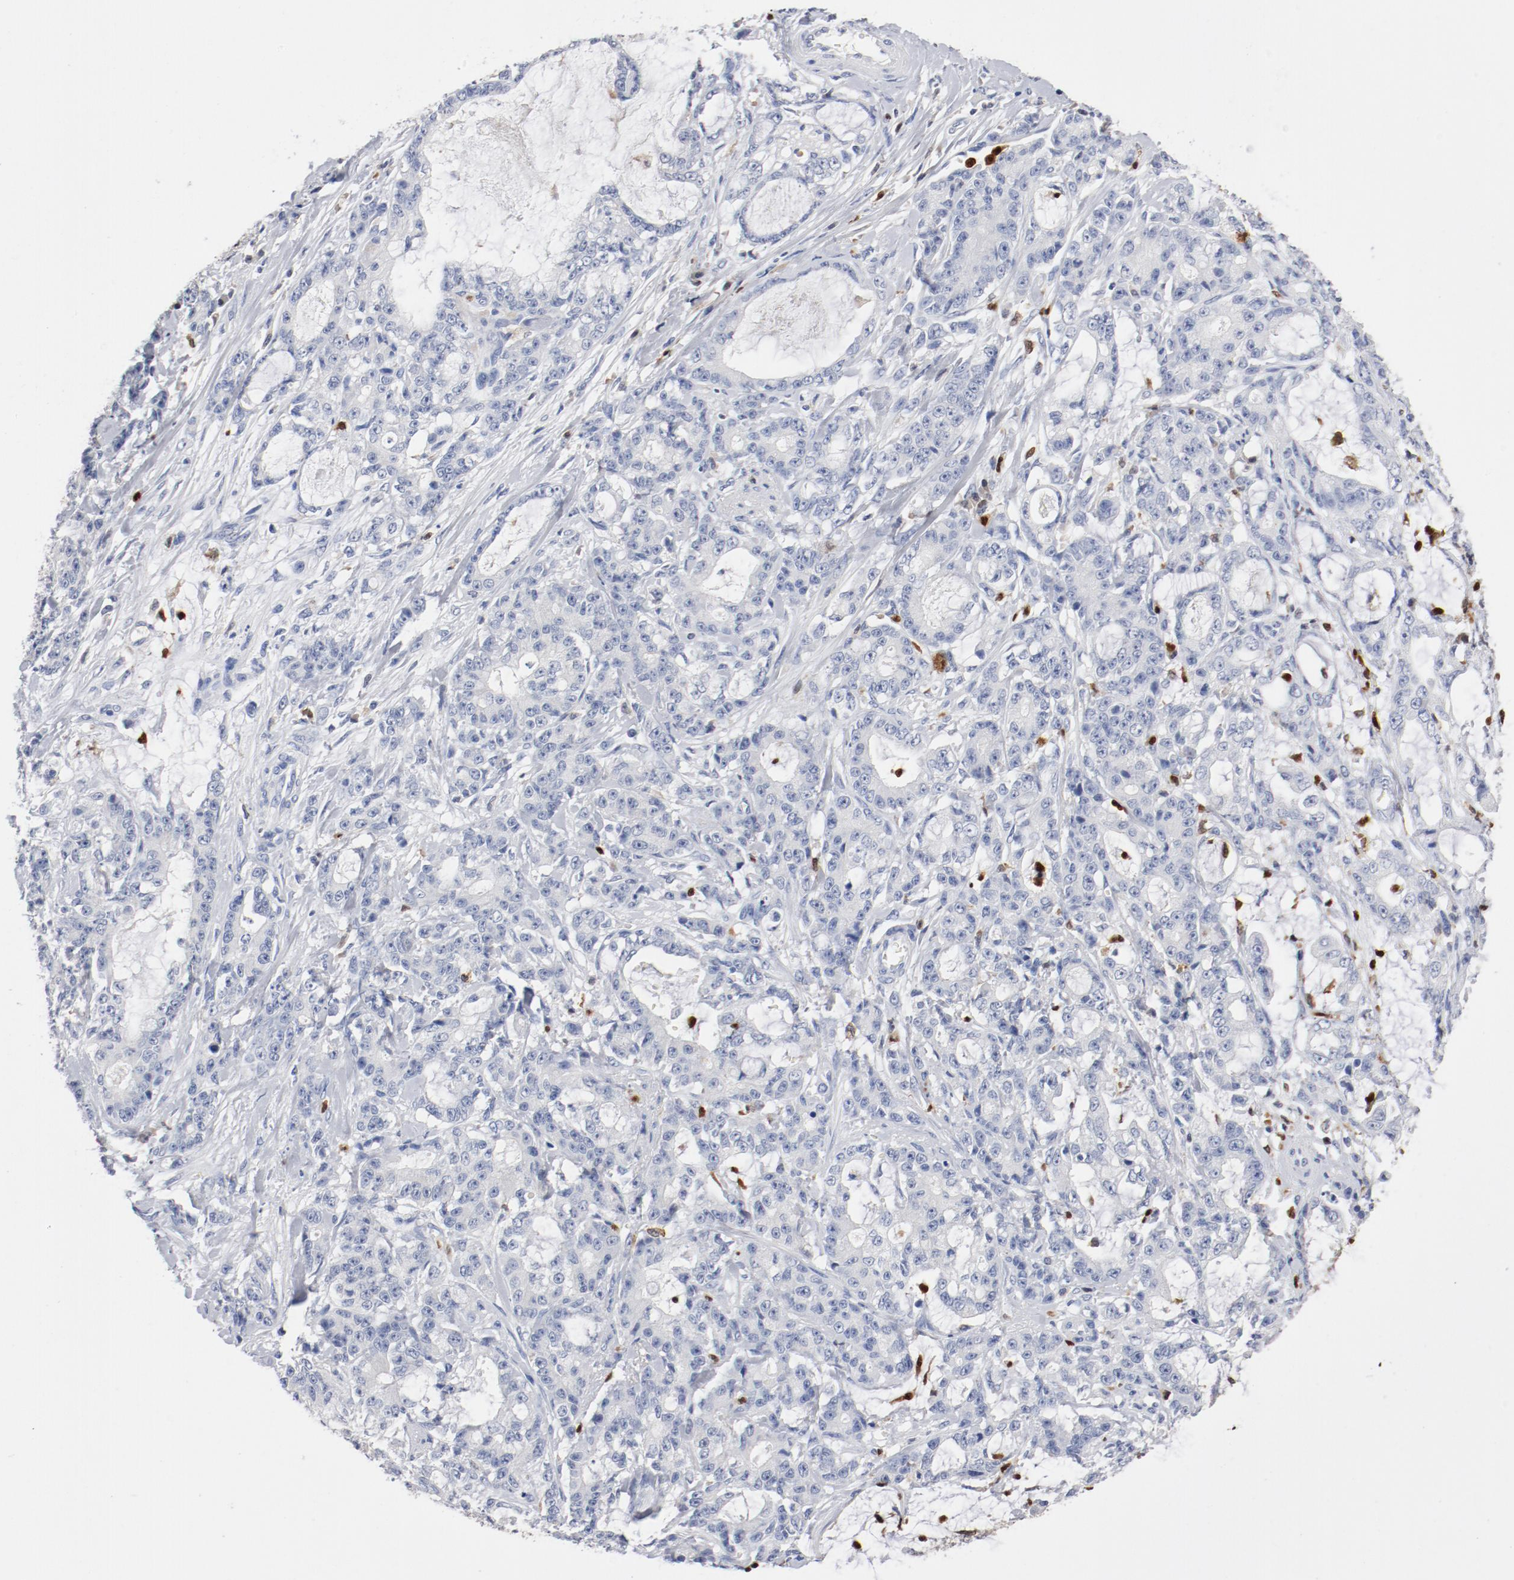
{"staining": {"intensity": "negative", "quantity": "none", "location": "none"}, "tissue": "pancreatic cancer", "cell_type": "Tumor cells", "image_type": "cancer", "snomed": [{"axis": "morphology", "description": "Adenocarcinoma, NOS"}, {"axis": "topography", "description": "Pancreas"}], "caption": "Immunohistochemistry of human pancreatic cancer (adenocarcinoma) demonstrates no staining in tumor cells.", "gene": "NCF1", "patient": {"sex": "female", "age": 73}}